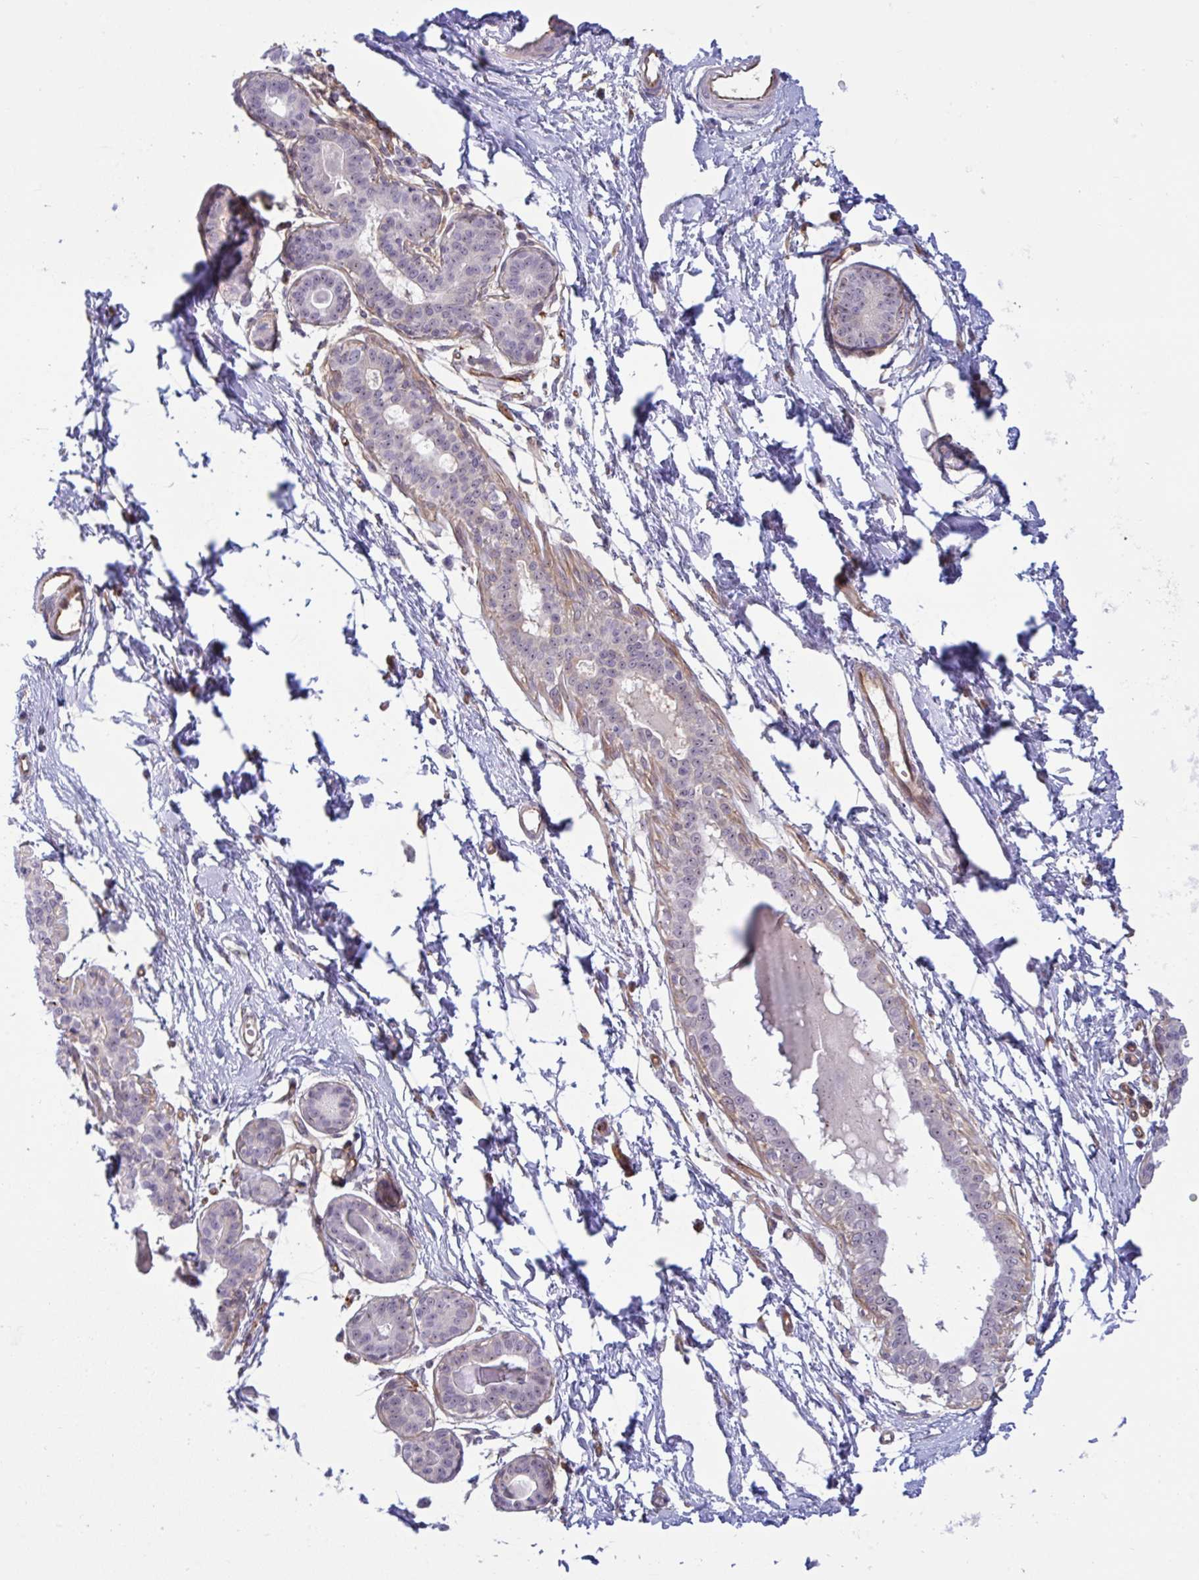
{"staining": {"intensity": "negative", "quantity": "none", "location": "none"}, "tissue": "breast", "cell_type": "Adipocytes", "image_type": "normal", "snomed": [{"axis": "morphology", "description": "Normal tissue, NOS"}, {"axis": "topography", "description": "Breast"}], "caption": "The micrograph demonstrates no staining of adipocytes in benign breast.", "gene": "PRRT4", "patient": {"sex": "female", "age": 45}}